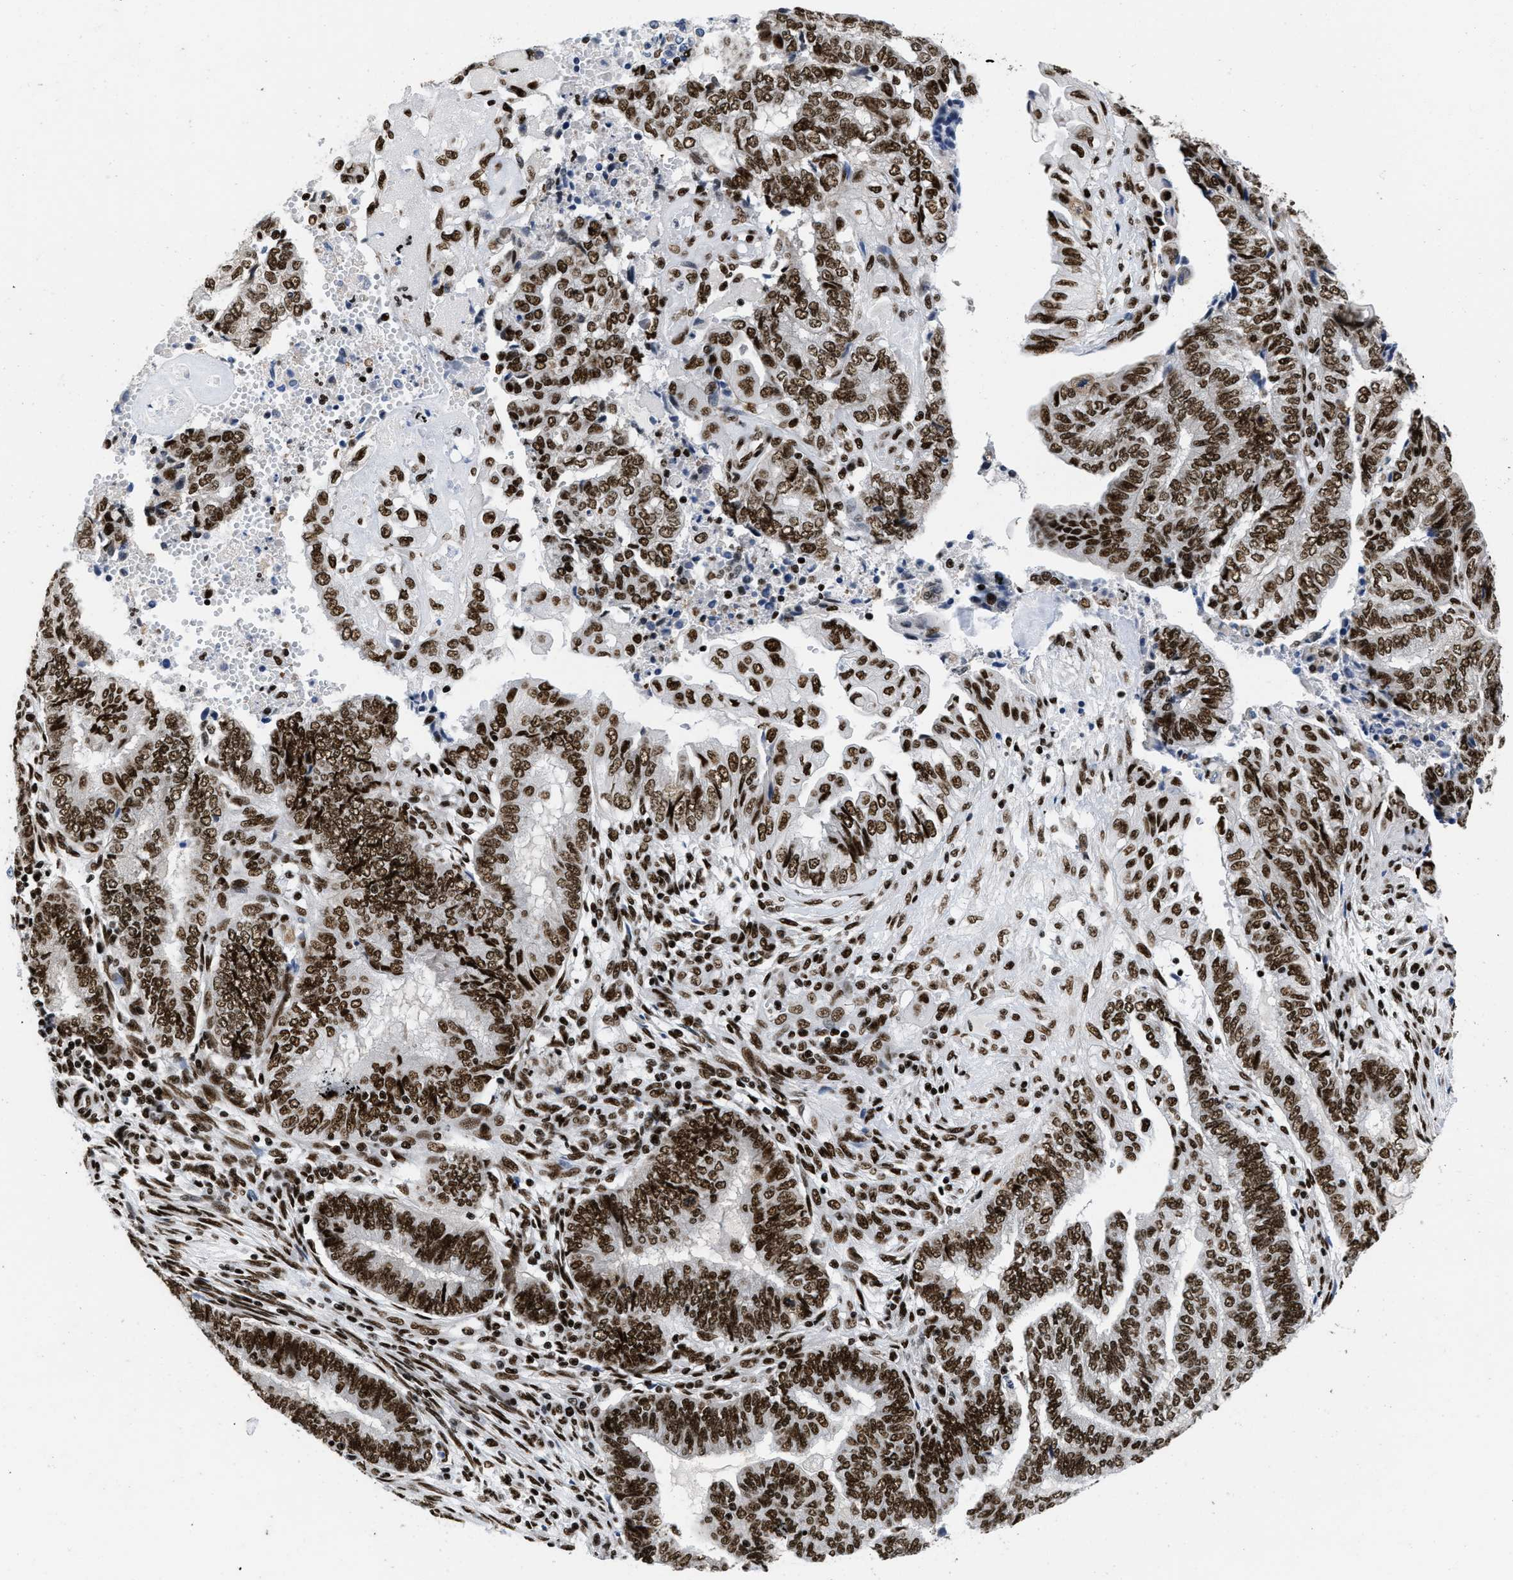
{"staining": {"intensity": "strong", "quantity": ">75%", "location": "nuclear"}, "tissue": "endometrial cancer", "cell_type": "Tumor cells", "image_type": "cancer", "snomed": [{"axis": "morphology", "description": "Adenocarcinoma, NOS"}, {"axis": "topography", "description": "Uterus"}, {"axis": "topography", "description": "Endometrium"}], "caption": "Immunohistochemistry (IHC) of human adenocarcinoma (endometrial) demonstrates high levels of strong nuclear positivity in approximately >75% of tumor cells. Using DAB (brown) and hematoxylin (blue) stains, captured at high magnification using brightfield microscopy.", "gene": "CREB1", "patient": {"sex": "female", "age": 70}}